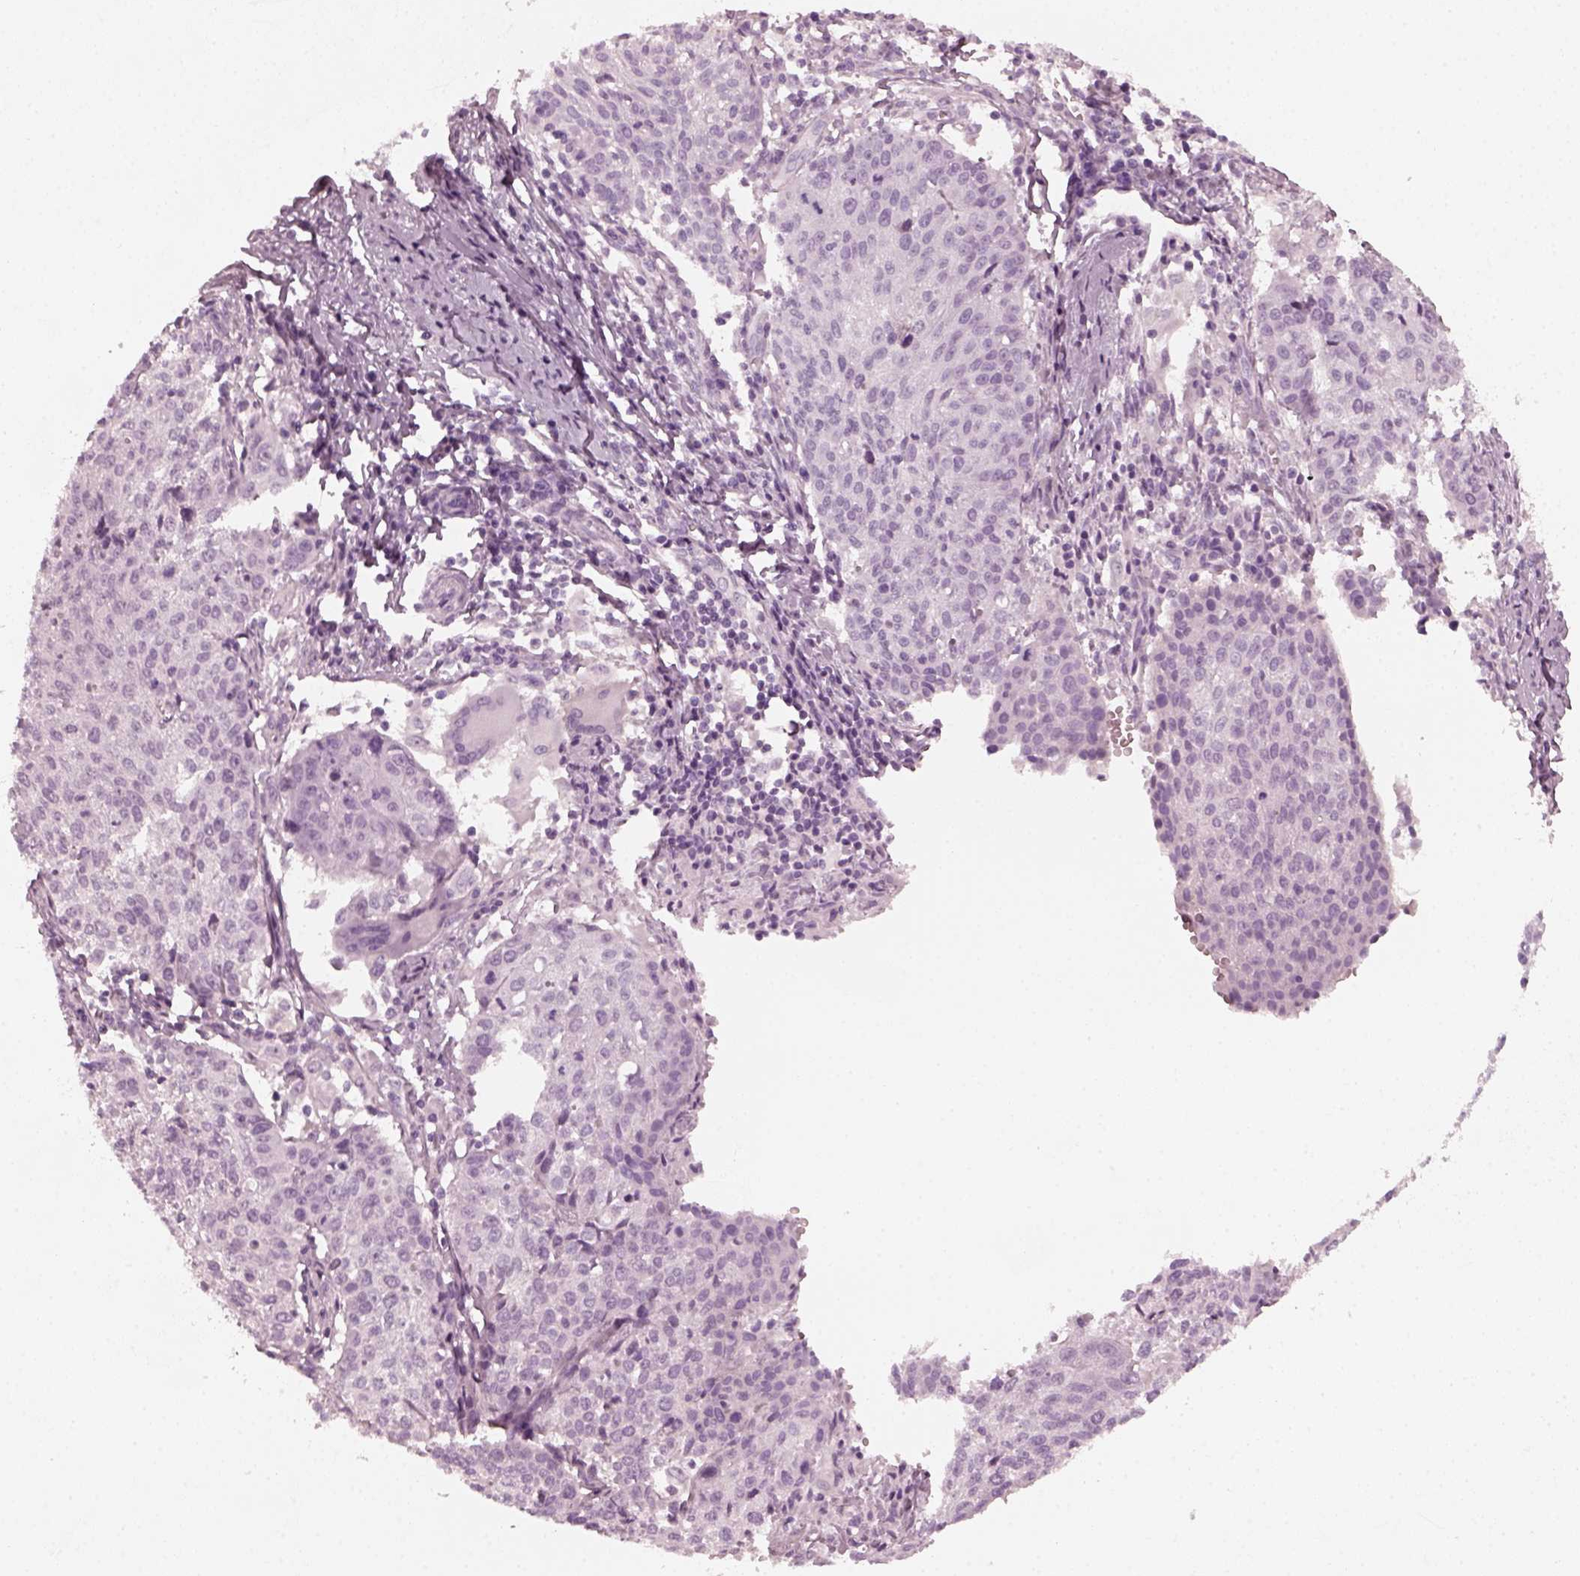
{"staining": {"intensity": "negative", "quantity": "none", "location": "none"}, "tissue": "cervical cancer", "cell_type": "Tumor cells", "image_type": "cancer", "snomed": [{"axis": "morphology", "description": "Squamous cell carcinoma, NOS"}, {"axis": "topography", "description": "Cervix"}], "caption": "IHC photomicrograph of cervical squamous cell carcinoma stained for a protein (brown), which displays no staining in tumor cells.", "gene": "CRYBA2", "patient": {"sex": "female", "age": 38}}